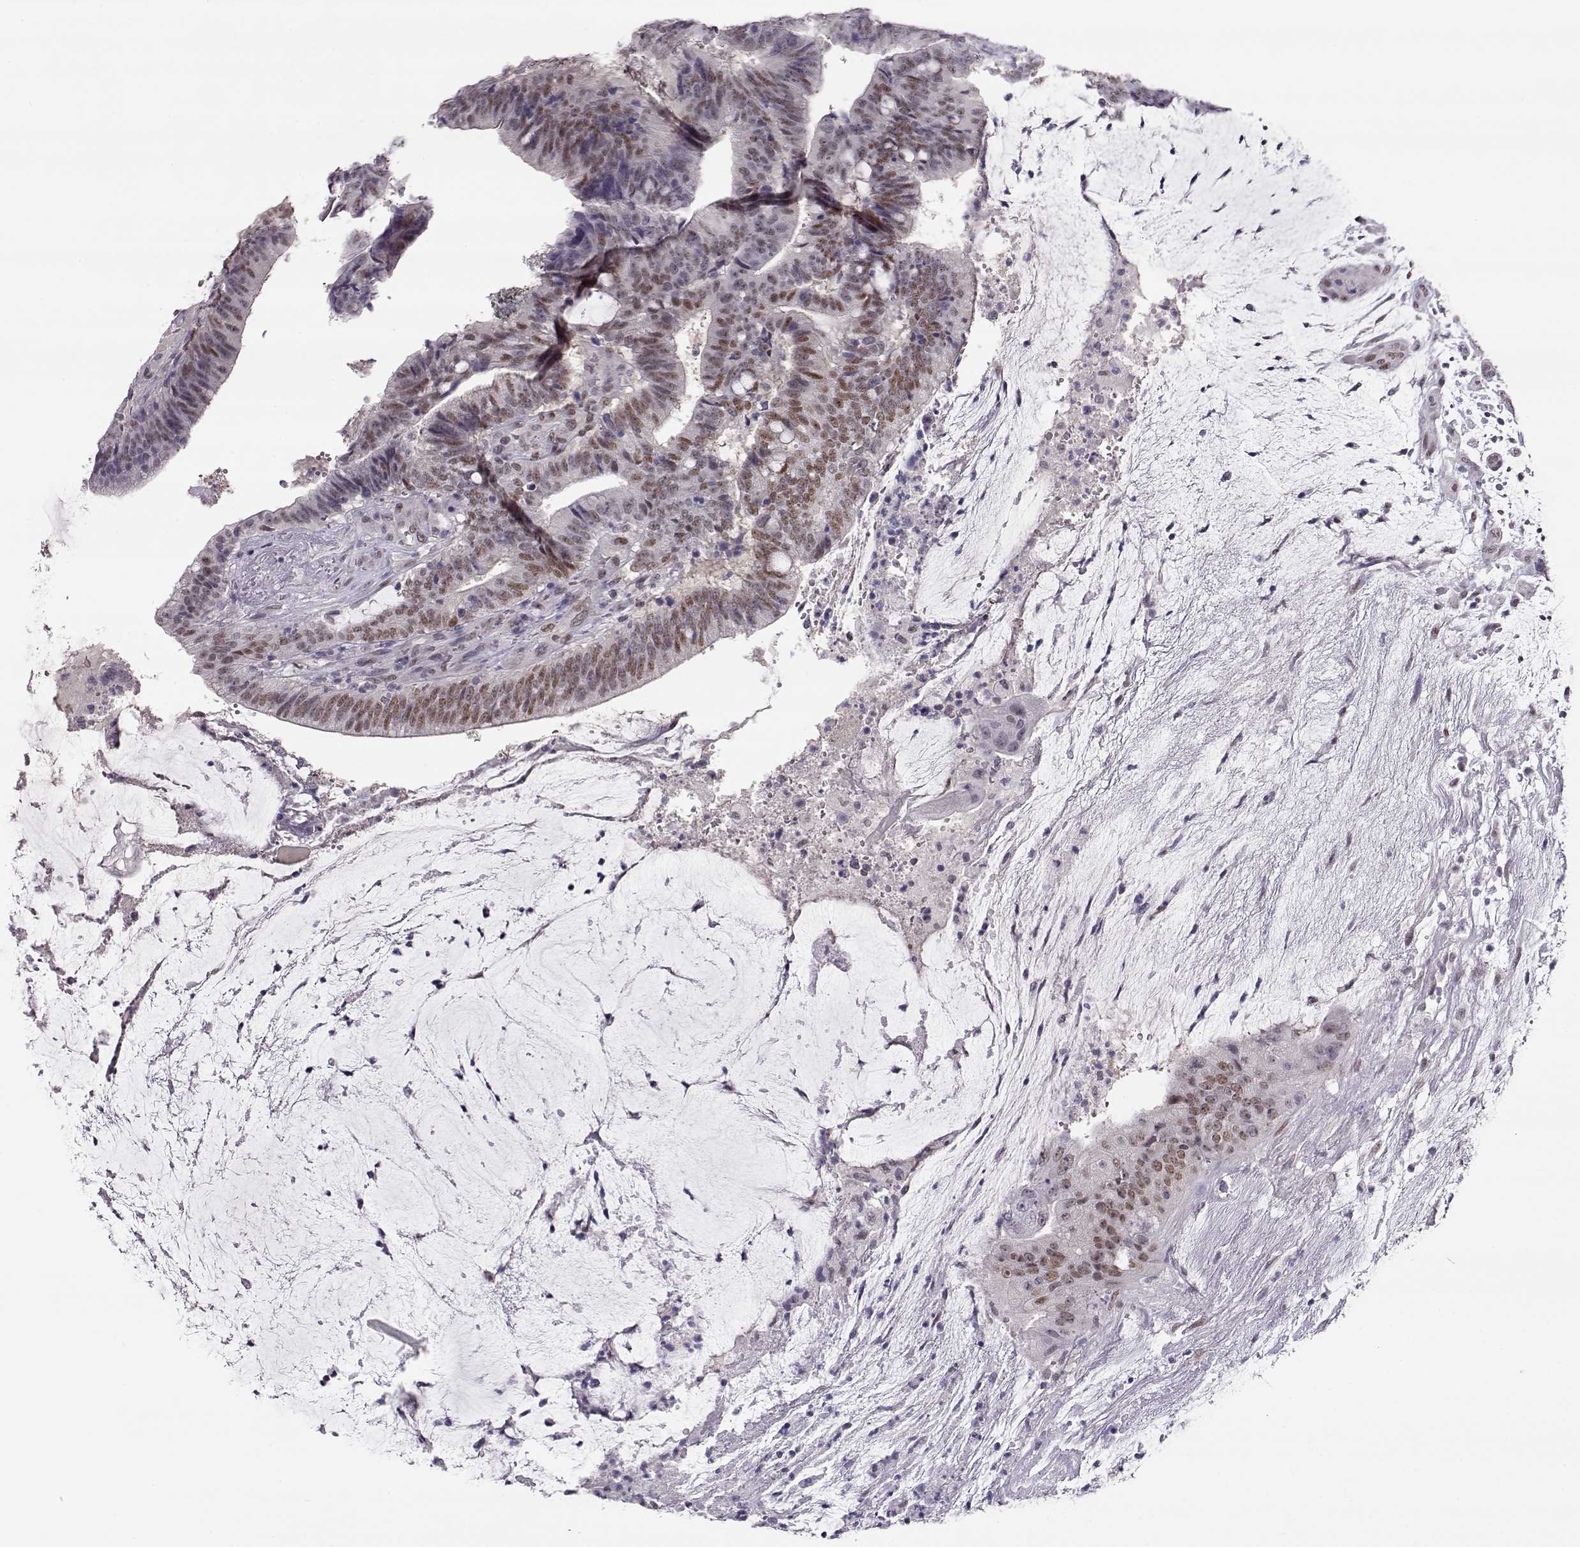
{"staining": {"intensity": "moderate", "quantity": "25%-75%", "location": "nuclear"}, "tissue": "colorectal cancer", "cell_type": "Tumor cells", "image_type": "cancer", "snomed": [{"axis": "morphology", "description": "Adenocarcinoma, NOS"}, {"axis": "topography", "description": "Colon"}], "caption": "Immunohistochemical staining of human adenocarcinoma (colorectal) exhibits medium levels of moderate nuclear staining in approximately 25%-75% of tumor cells.", "gene": "POLI", "patient": {"sex": "female", "age": 43}}